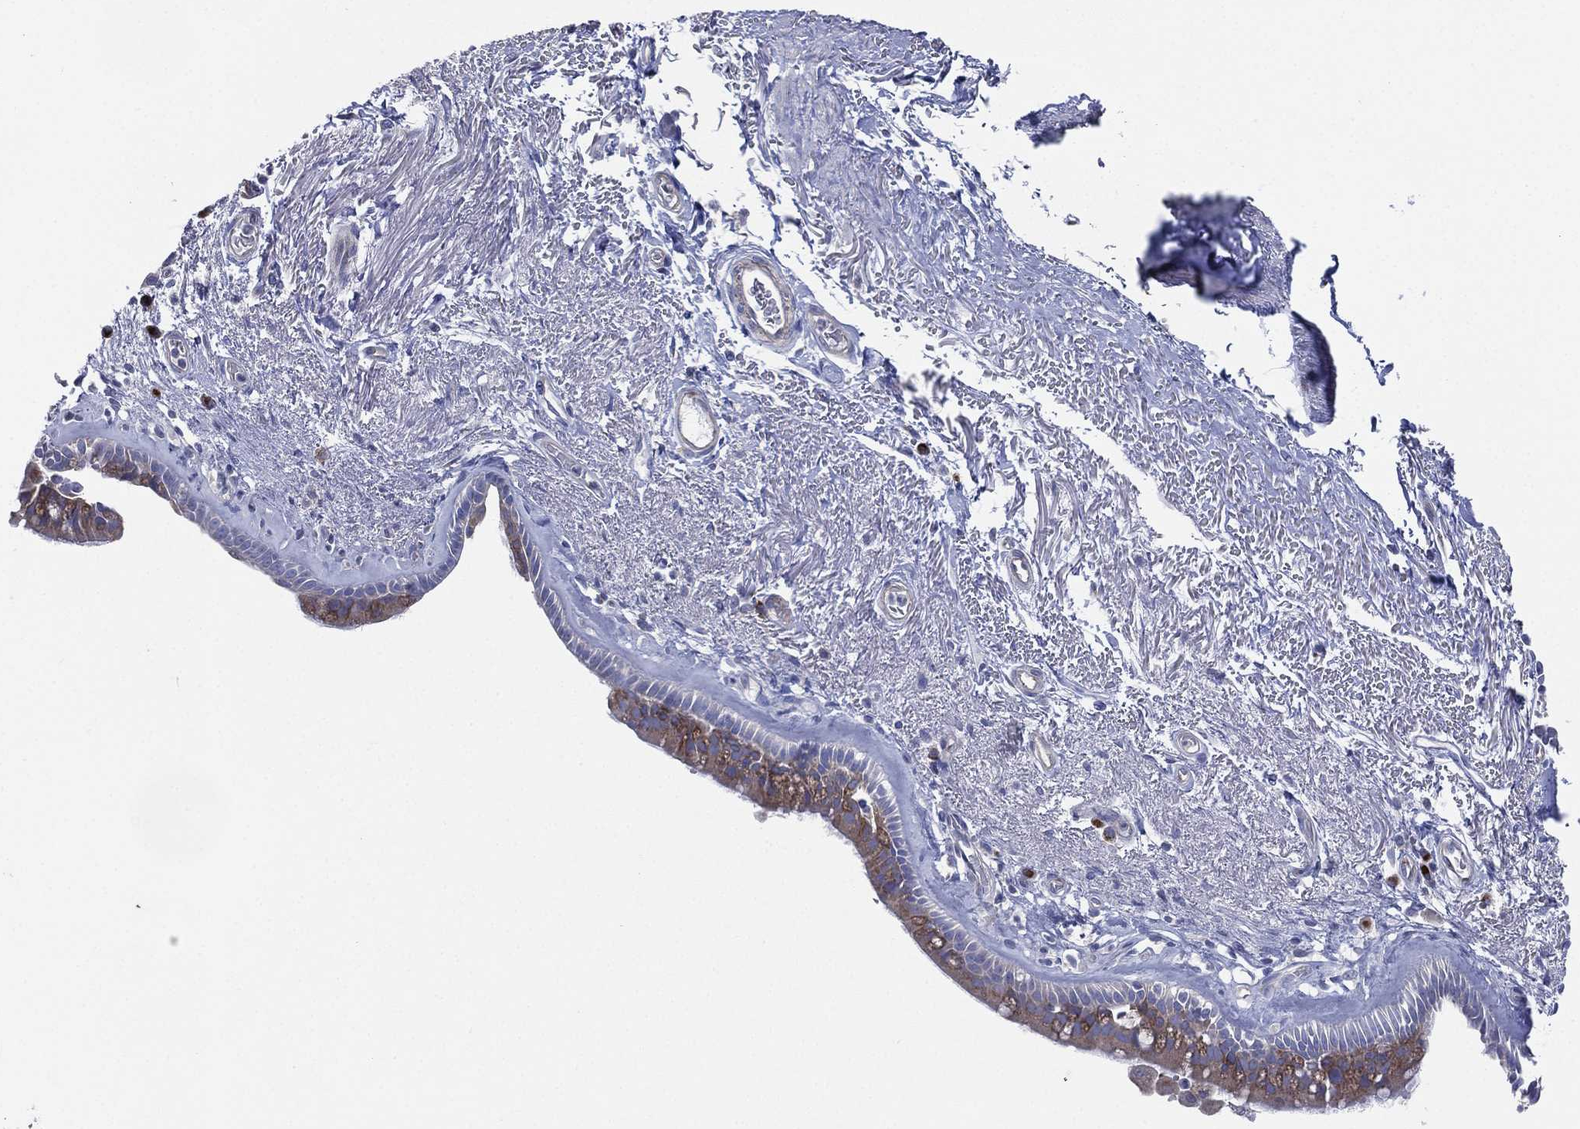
{"staining": {"intensity": "moderate", "quantity": "<25%", "location": "cytoplasmic/membranous"}, "tissue": "bronchus", "cell_type": "Respiratory epithelial cells", "image_type": "normal", "snomed": [{"axis": "morphology", "description": "Normal tissue, NOS"}, {"axis": "topography", "description": "Bronchus"}], "caption": "An image of bronchus stained for a protein reveals moderate cytoplasmic/membranous brown staining in respiratory epithelial cells. (DAB = brown stain, brightfield microscopy at high magnification).", "gene": "ATP8A2", "patient": {"sex": "male", "age": 82}}